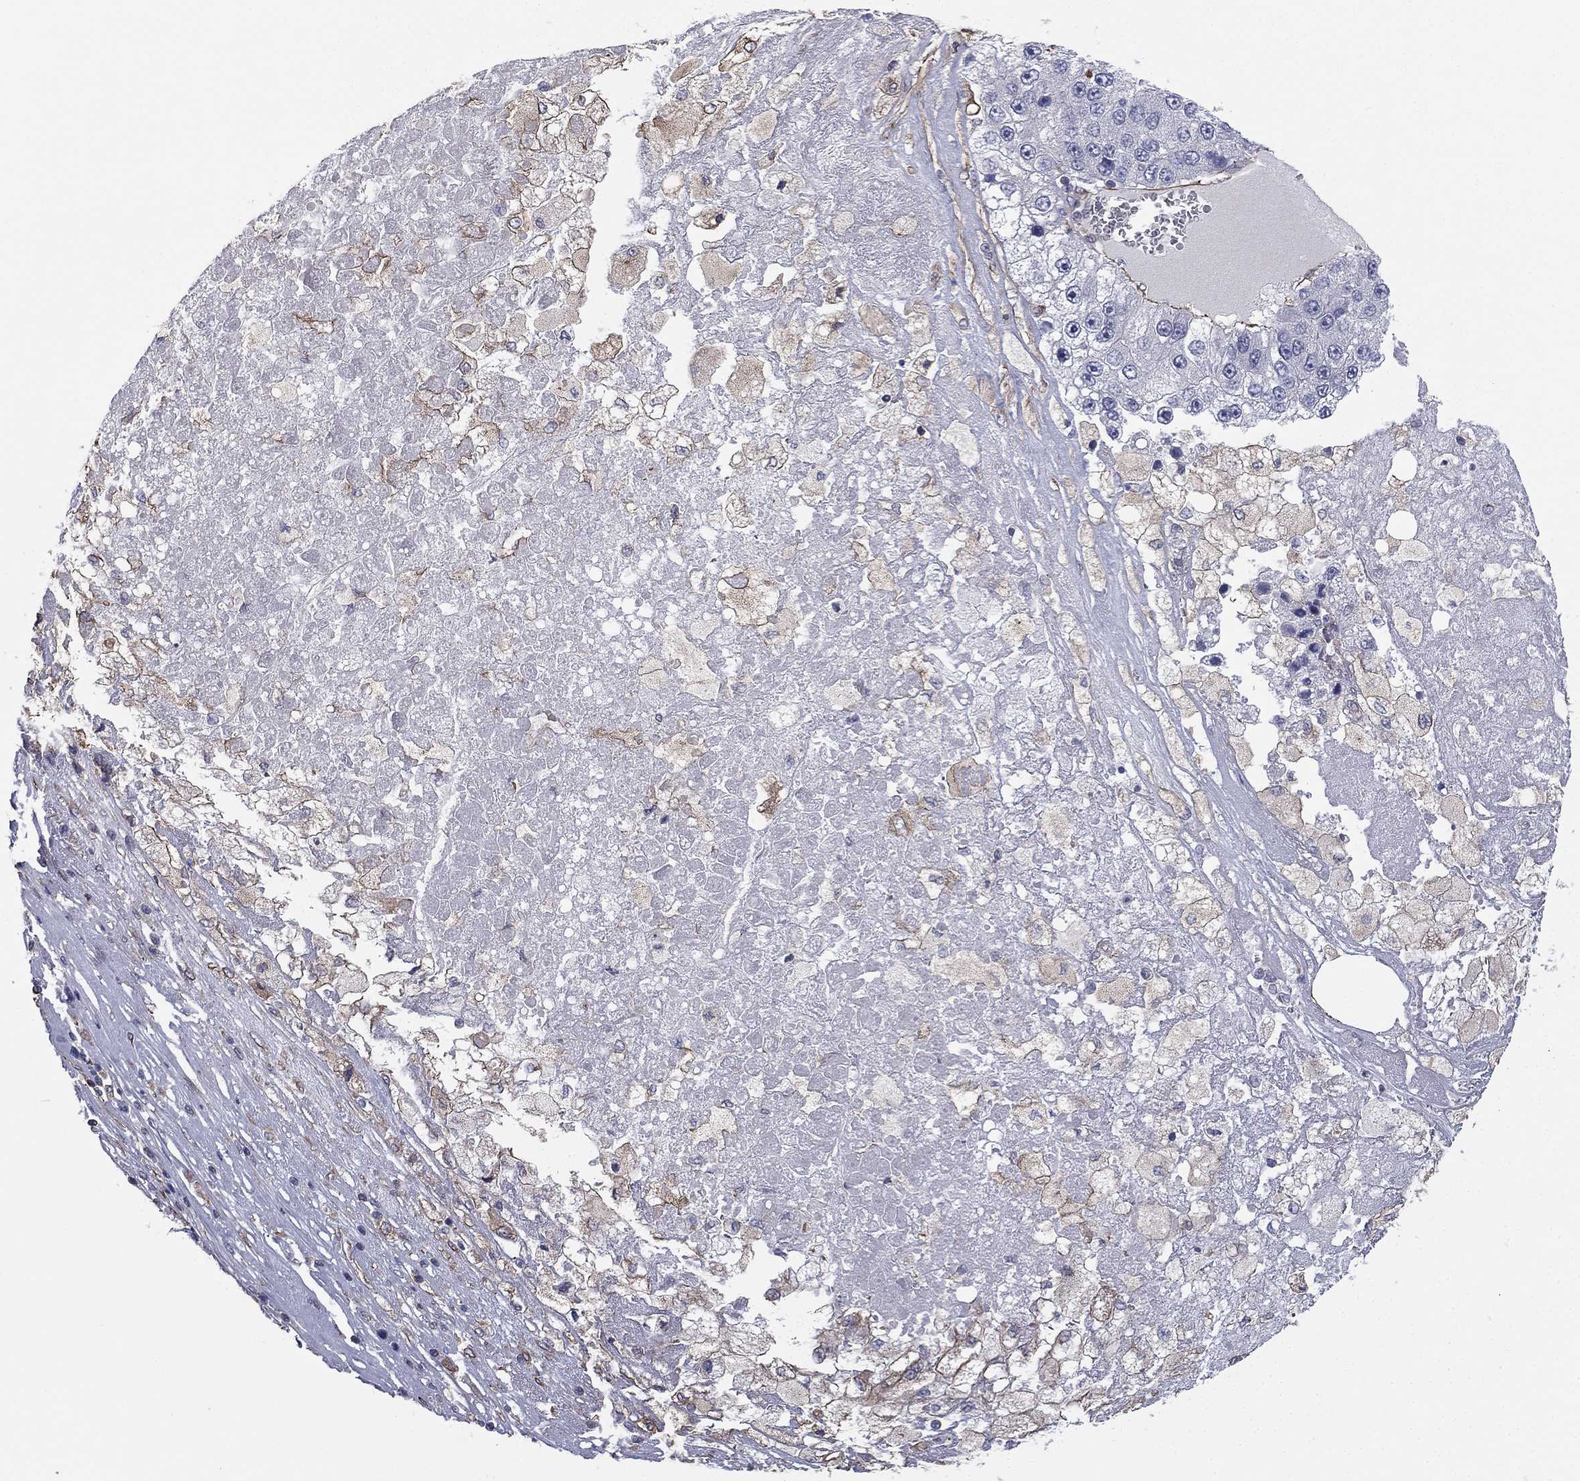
{"staining": {"intensity": "negative", "quantity": "none", "location": "none"}, "tissue": "liver cancer", "cell_type": "Tumor cells", "image_type": "cancer", "snomed": [{"axis": "morphology", "description": "Carcinoma, Hepatocellular, NOS"}, {"axis": "topography", "description": "Liver"}], "caption": "Tumor cells are negative for protein expression in human liver hepatocellular carcinoma.", "gene": "SCUBE1", "patient": {"sex": "female", "age": 73}}